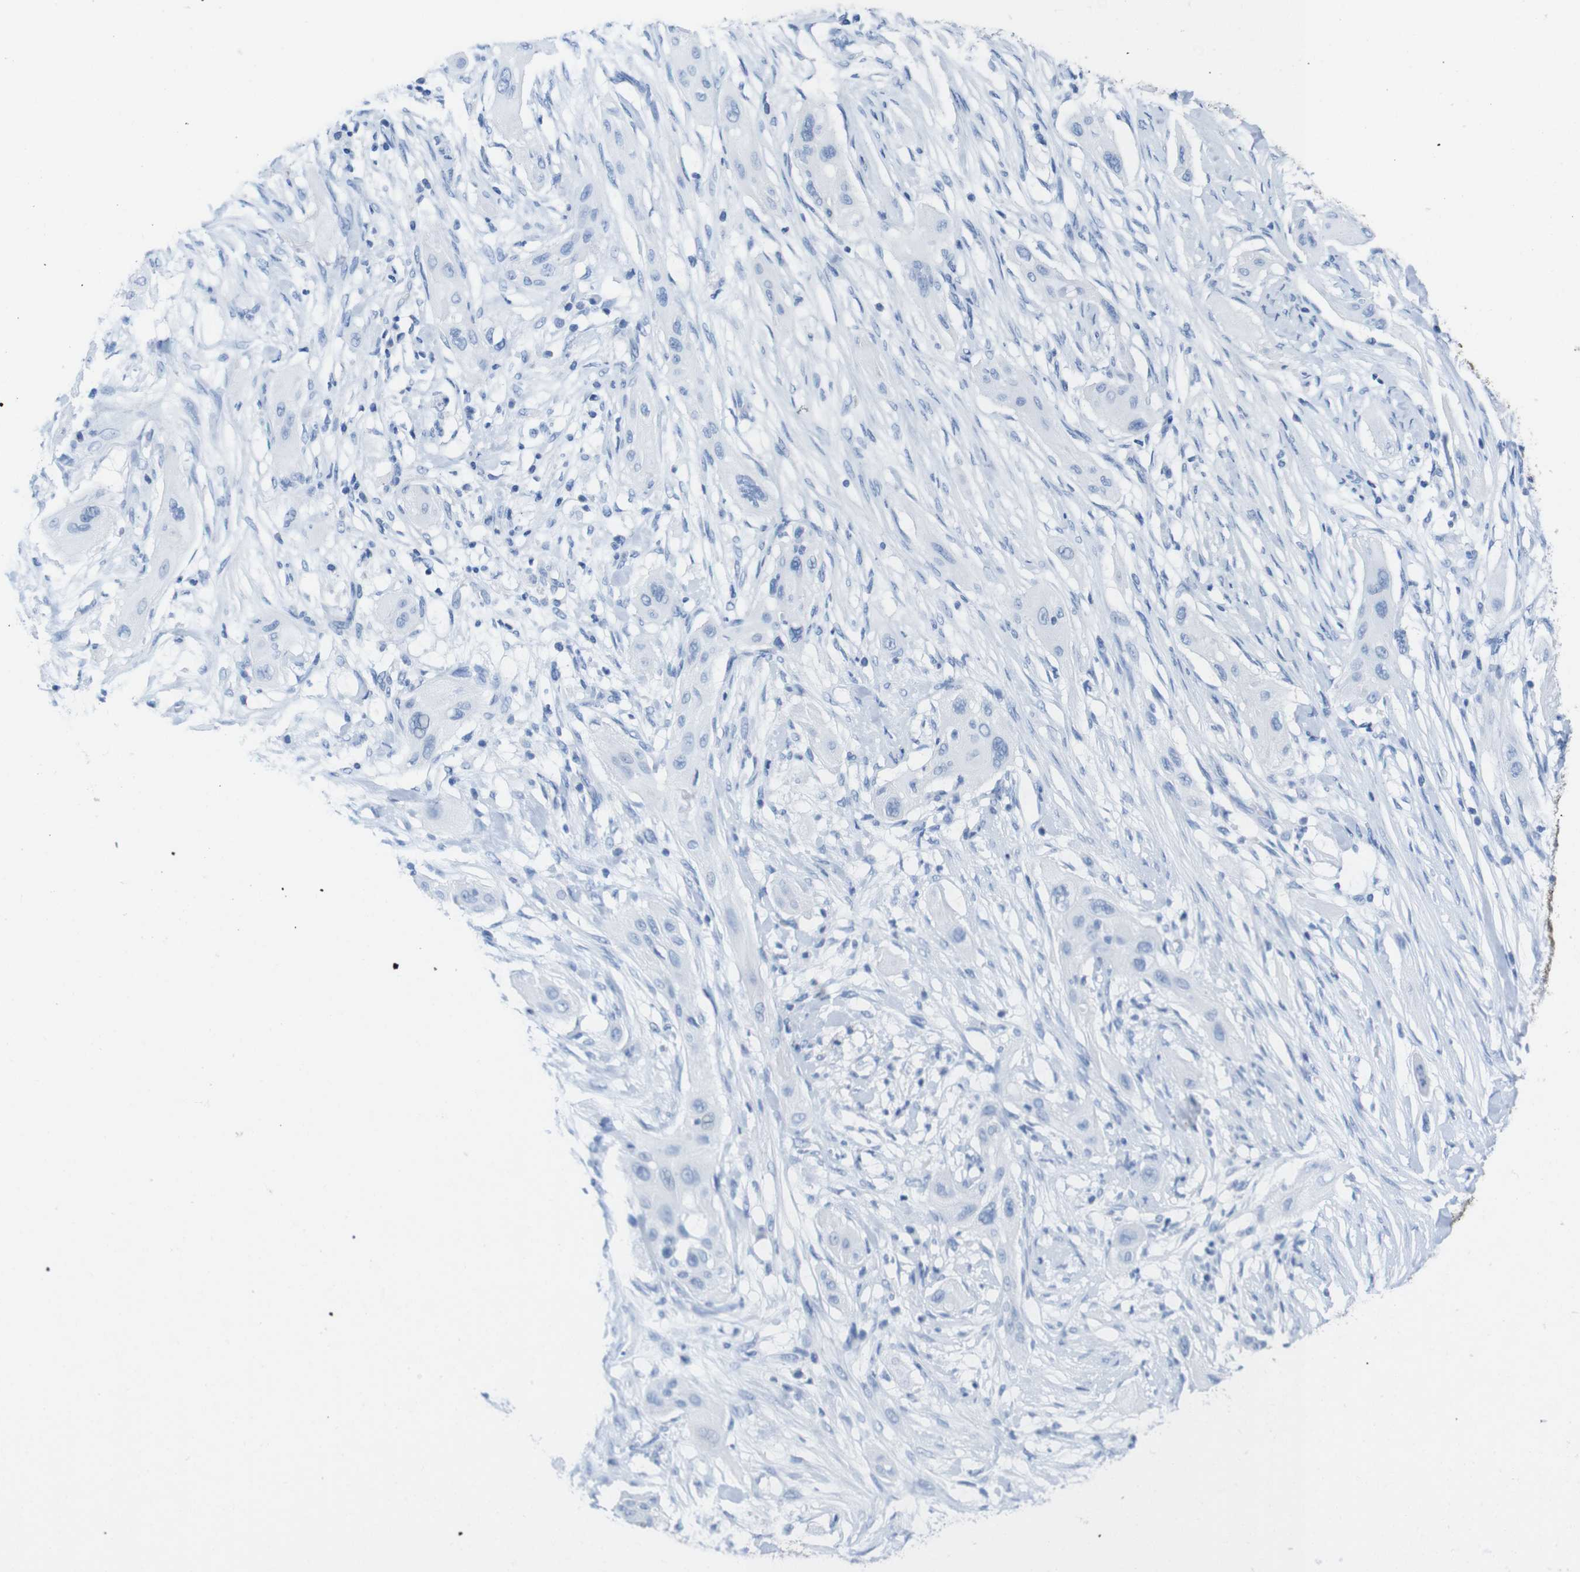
{"staining": {"intensity": "negative", "quantity": "none", "location": "none"}, "tissue": "lung cancer", "cell_type": "Tumor cells", "image_type": "cancer", "snomed": [{"axis": "morphology", "description": "Squamous cell carcinoma, NOS"}, {"axis": "topography", "description": "Lung"}], "caption": "Tumor cells show no significant protein staining in lung squamous cell carcinoma.", "gene": "LAG3", "patient": {"sex": "female", "age": 47}}